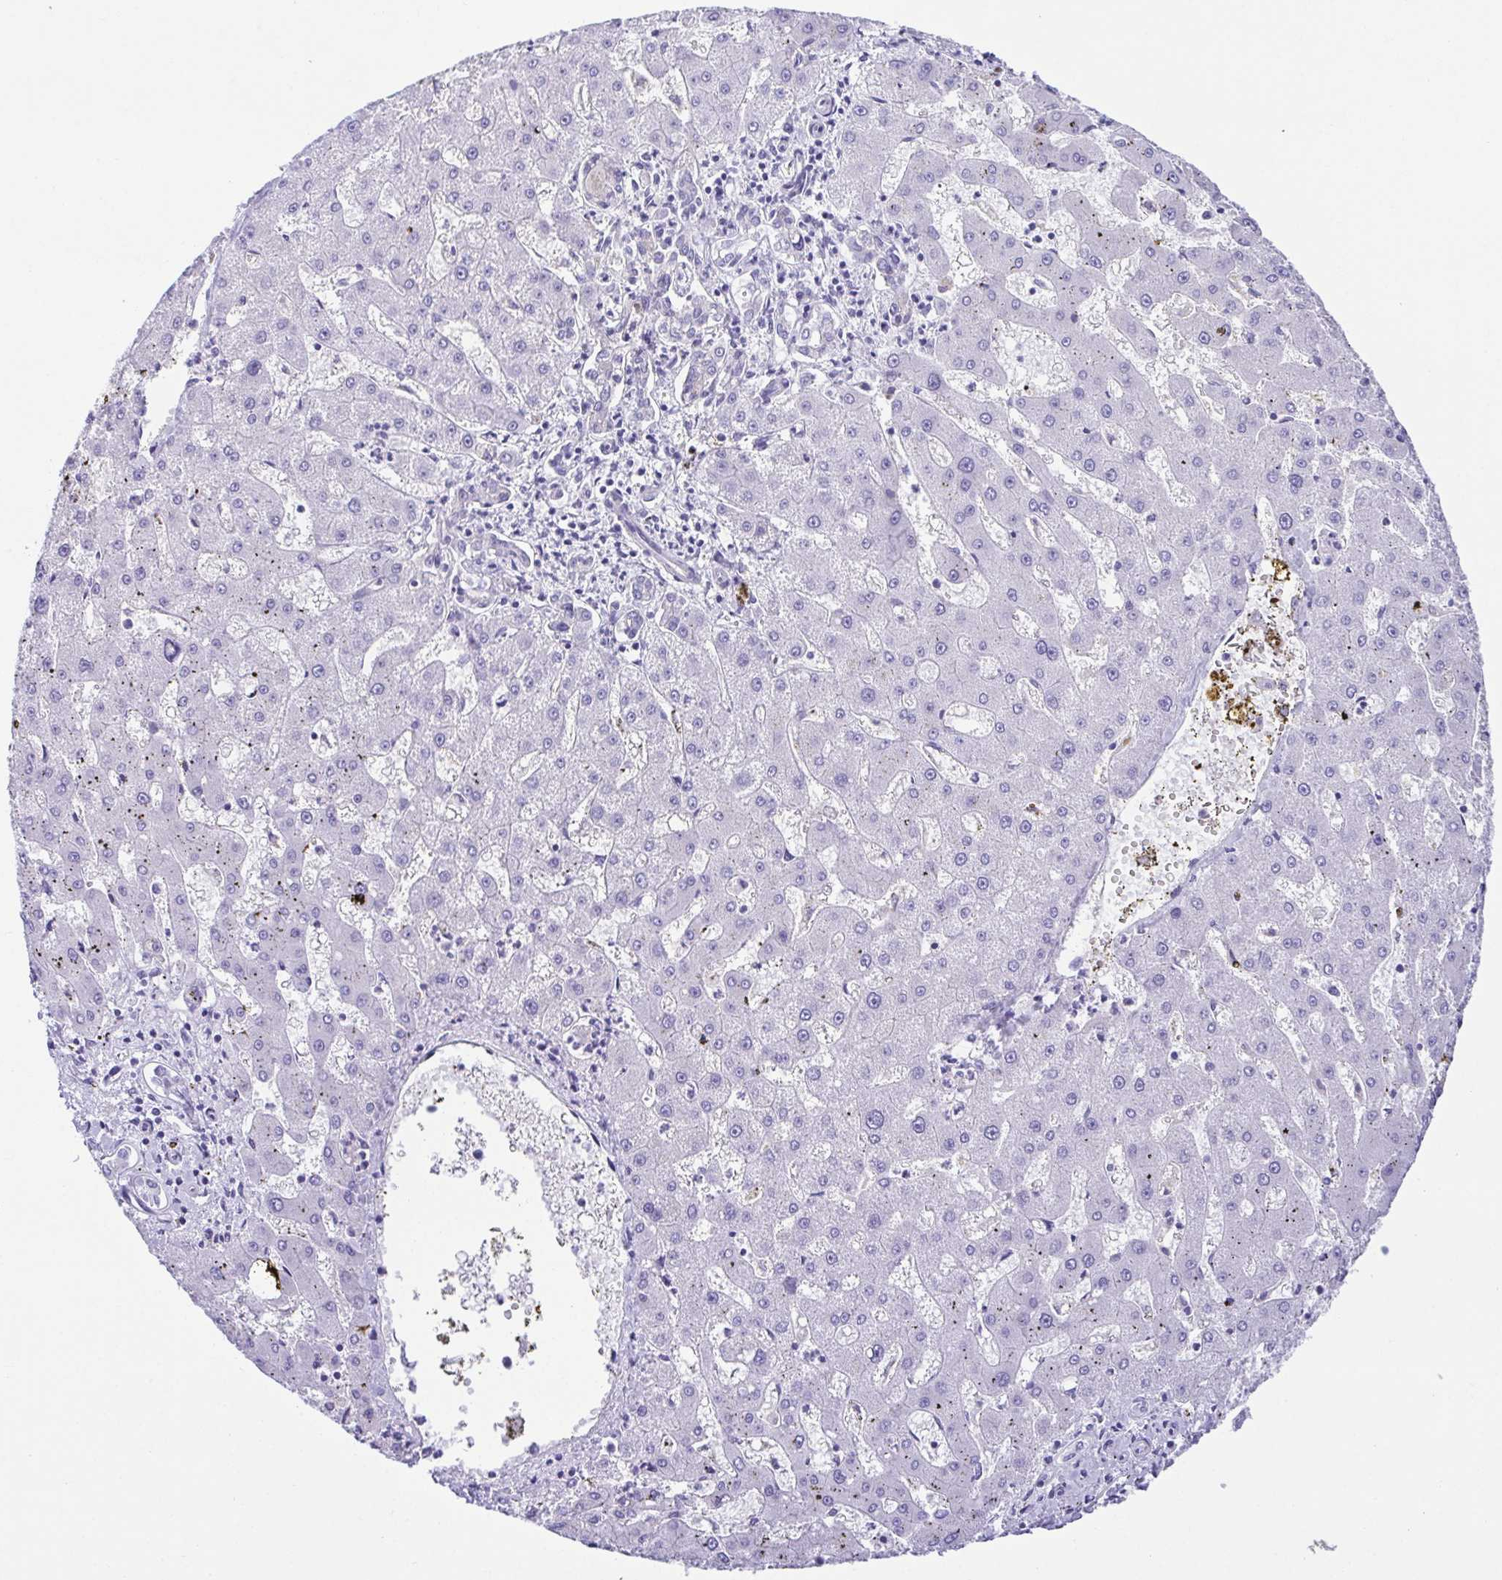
{"staining": {"intensity": "negative", "quantity": "none", "location": "none"}, "tissue": "liver cancer", "cell_type": "Tumor cells", "image_type": "cancer", "snomed": [{"axis": "morphology", "description": "Carcinoma, Hepatocellular, NOS"}, {"axis": "topography", "description": "Liver"}], "caption": "Immunohistochemical staining of liver hepatocellular carcinoma demonstrates no significant staining in tumor cells.", "gene": "LUZP4", "patient": {"sex": "male", "age": 67}}